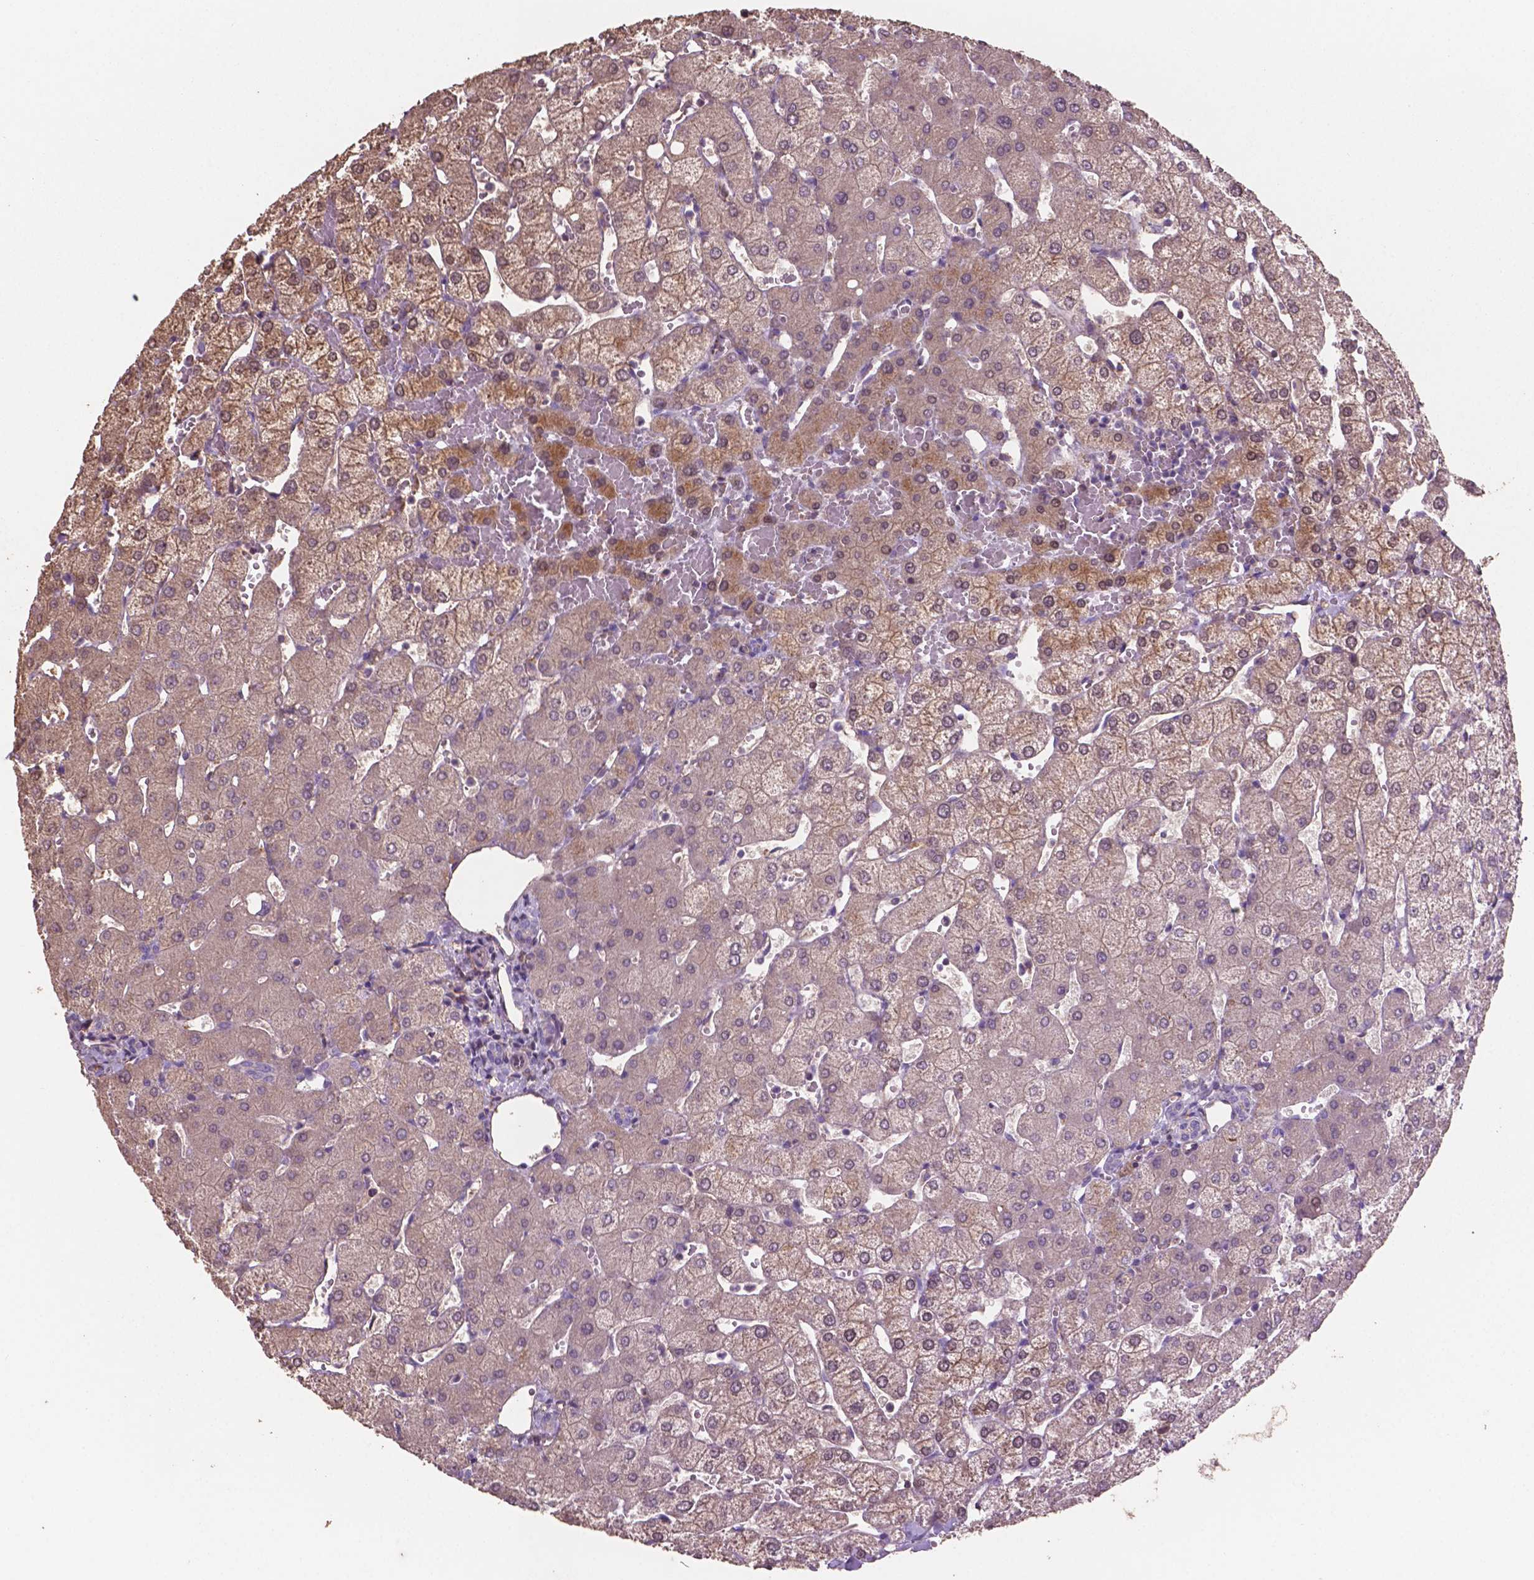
{"staining": {"intensity": "negative", "quantity": "none", "location": "none"}, "tissue": "liver", "cell_type": "Cholangiocytes", "image_type": "normal", "snomed": [{"axis": "morphology", "description": "Normal tissue, NOS"}, {"axis": "topography", "description": "Liver"}], "caption": "Cholangiocytes show no significant positivity in unremarkable liver. (IHC, brightfield microscopy, high magnification).", "gene": "COMMD4", "patient": {"sex": "female", "age": 54}}